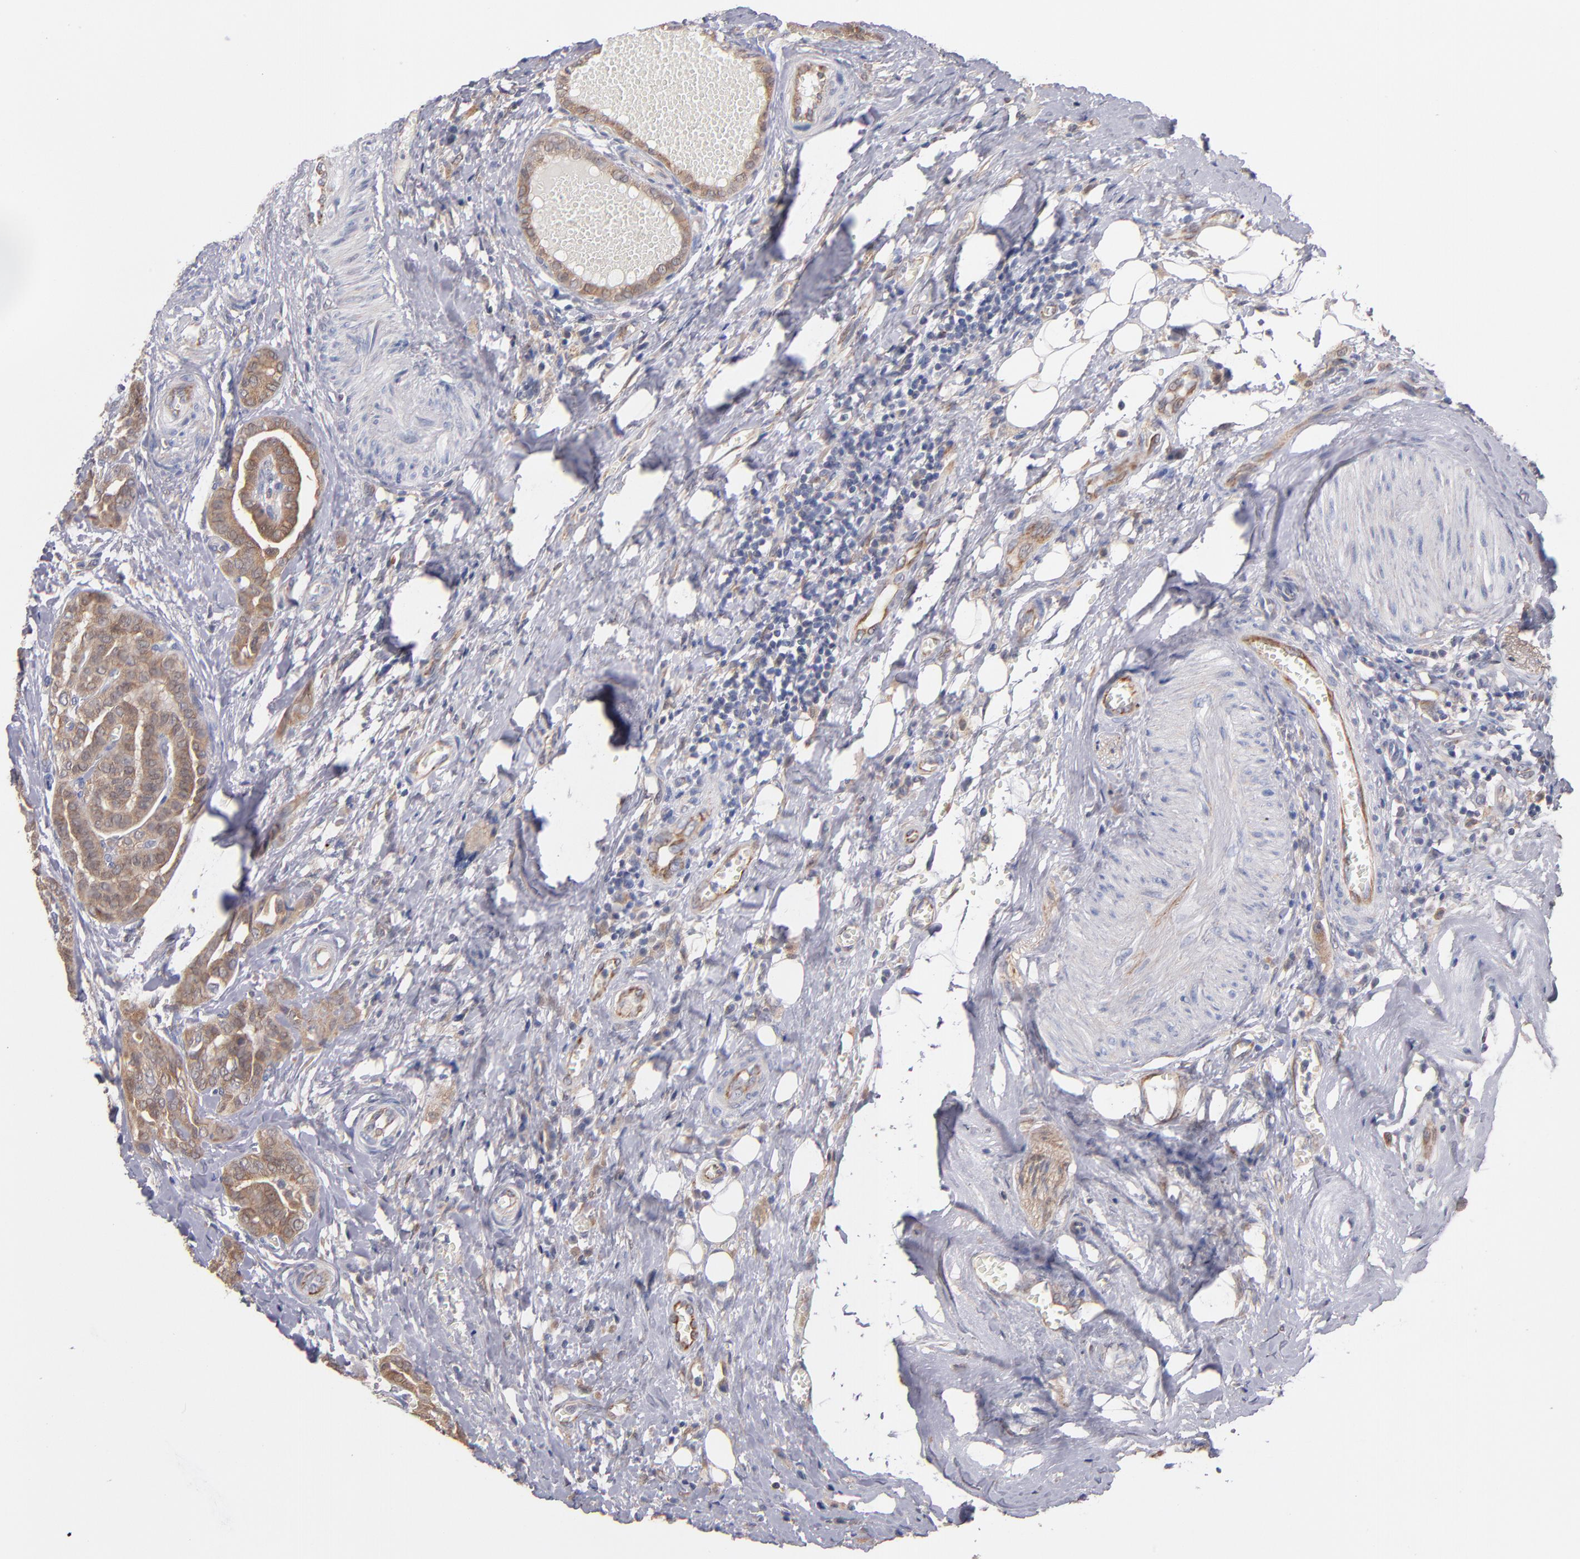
{"staining": {"intensity": "moderate", "quantity": ">75%", "location": "cytoplasmic/membranous"}, "tissue": "thyroid cancer", "cell_type": "Tumor cells", "image_type": "cancer", "snomed": [{"axis": "morphology", "description": "Carcinoma, NOS"}, {"axis": "topography", "description": "Thyroid gland"}], "caption": "There is medium levels of moderate cytoplasmic/membranous expression in tumor cells of carcinoma (thyroid), as demonstrated by immunohistochemical staining (brown color).", "gene": "GMFG", "patient": {"sex": "female", "age": 91}}